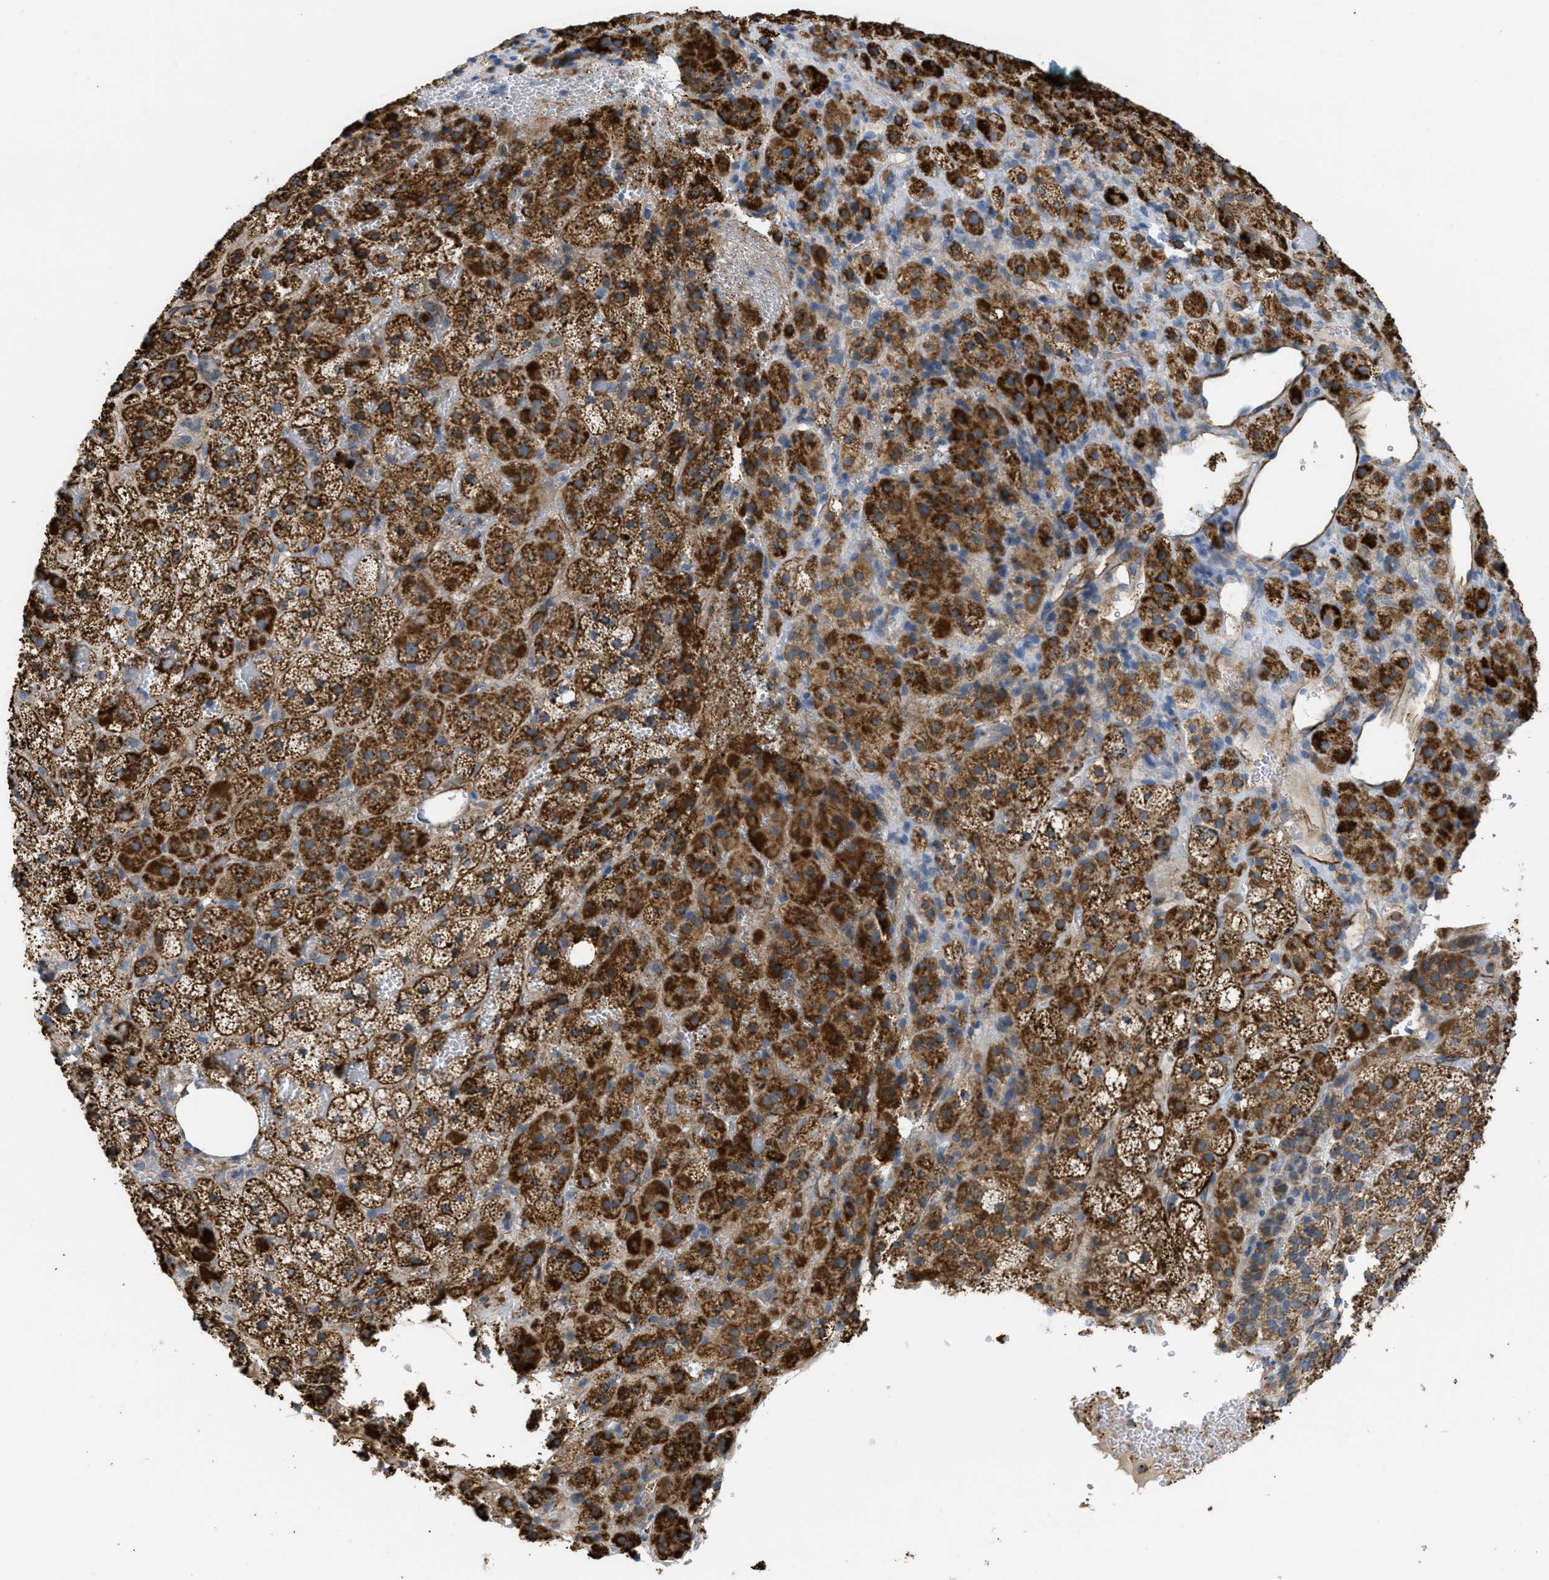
{"staining": {"intensity": "strong", "quantity": ">75%", "location": "cytoplasmic/membranous"}, "tissue": "adrenal gland", "cell_type": "Glandular cells", "image_type": "normal", "snomed": [{"axis": "morphology", "description": "Normal tissue, NOS"}, {"axis": "topography", "description": "Adrenal gland"}], "caption": "This micrograph demonstrates immunohistochemistry staining of benign adrenal gland, with high strong cytoplasmic/membranous staining in approximately >75% of glandular cells.", "gene": "BTN3A1", "patient": {"sex": "female", "age": 59}}